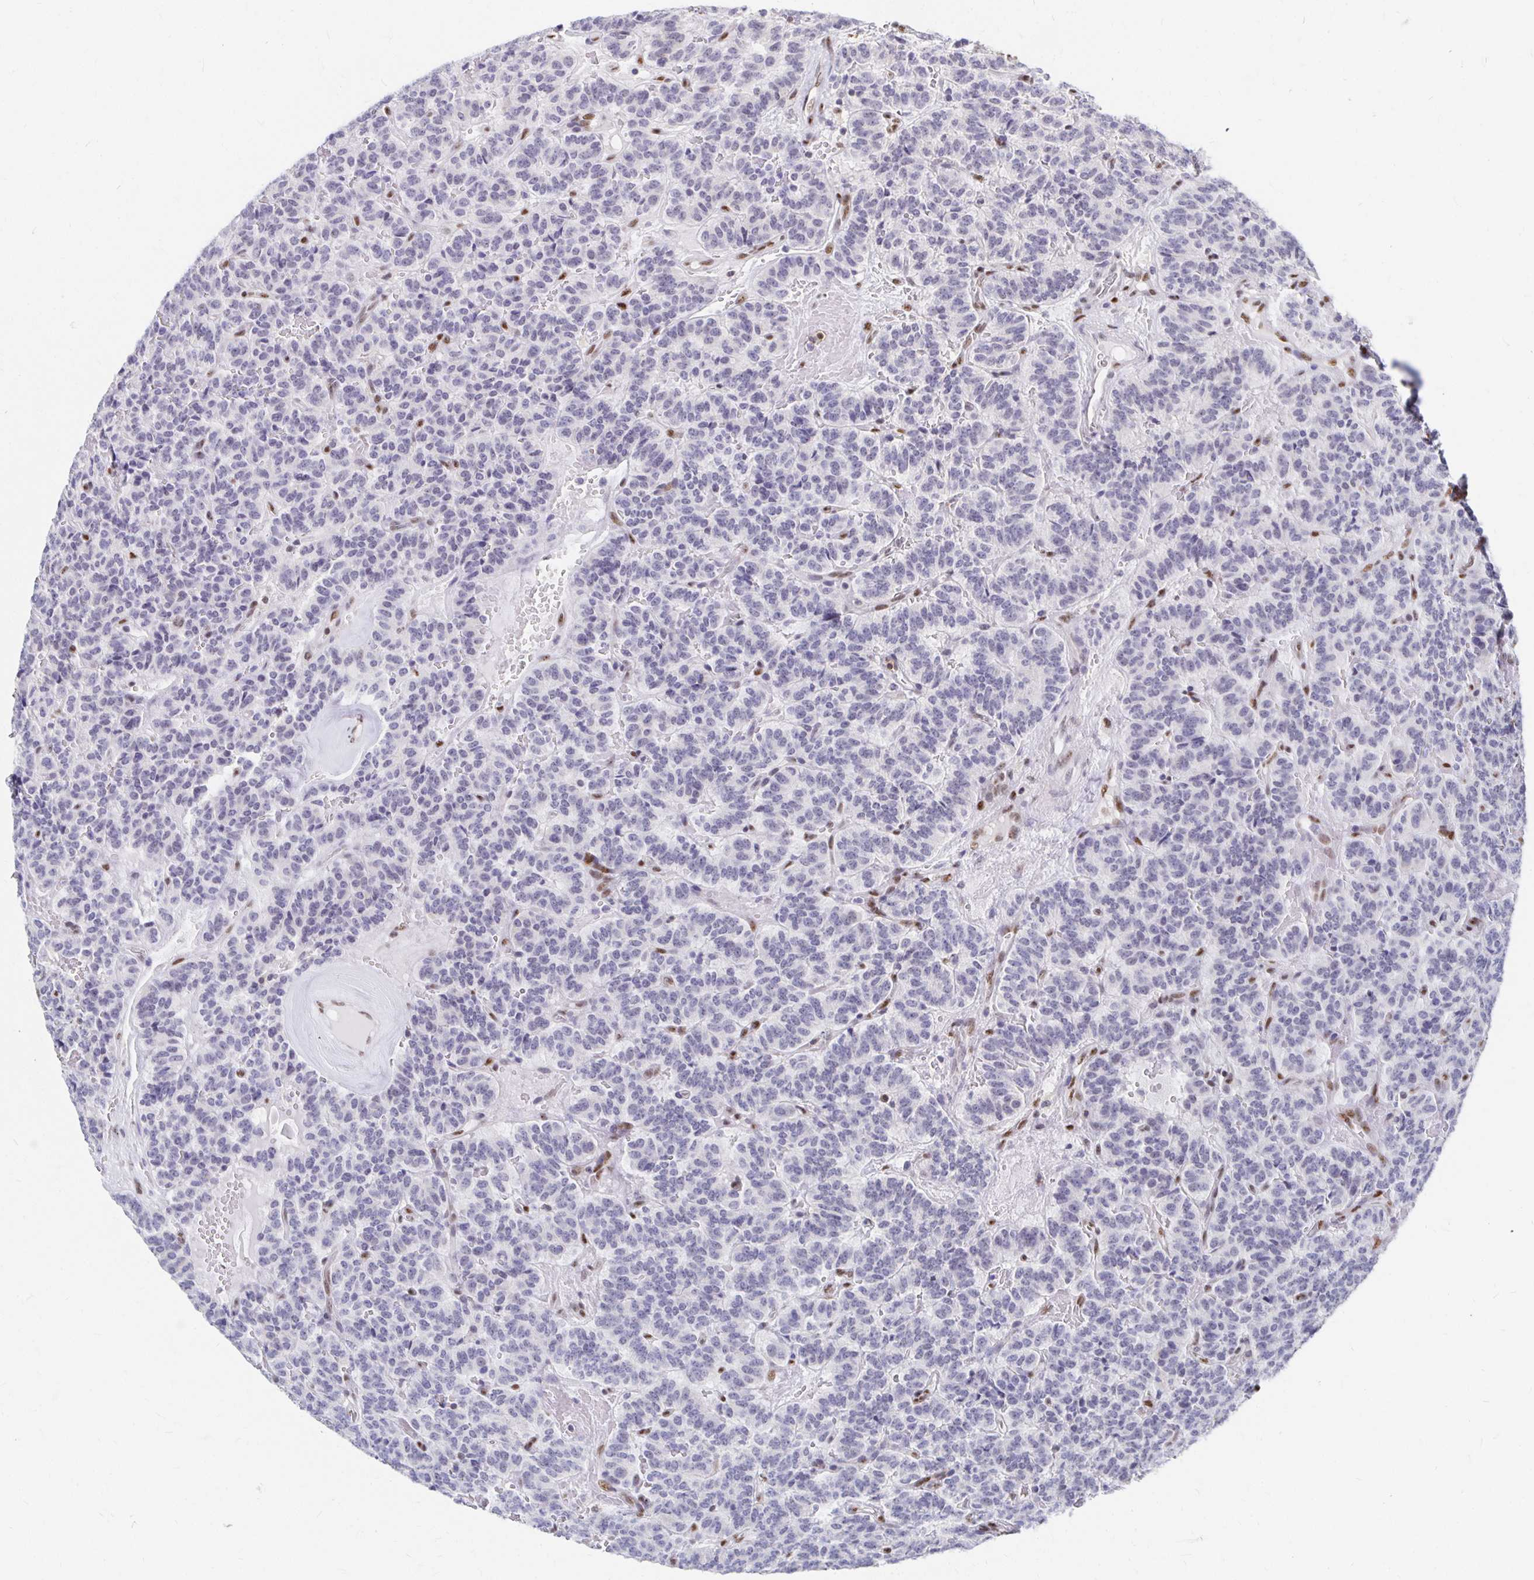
{"staining": {"intensity": "negative", "quantity": "none", "location": "none"}, "tissue": "carcinoid", "cell_type": "Tumor cells", "image_type": "cancer", "snomed": [{"axis": "morphology", "description": "Carcinoid, malignant, NOS"}, {"axis": "topography", "description": "Pancreas"}], "caption": "Human carcinoid stained for a protein using immunohistochemistry reveals no expression in tumor cells.", "gene": "CLIC3", "patient": {"sex": "male", "age": 36}}